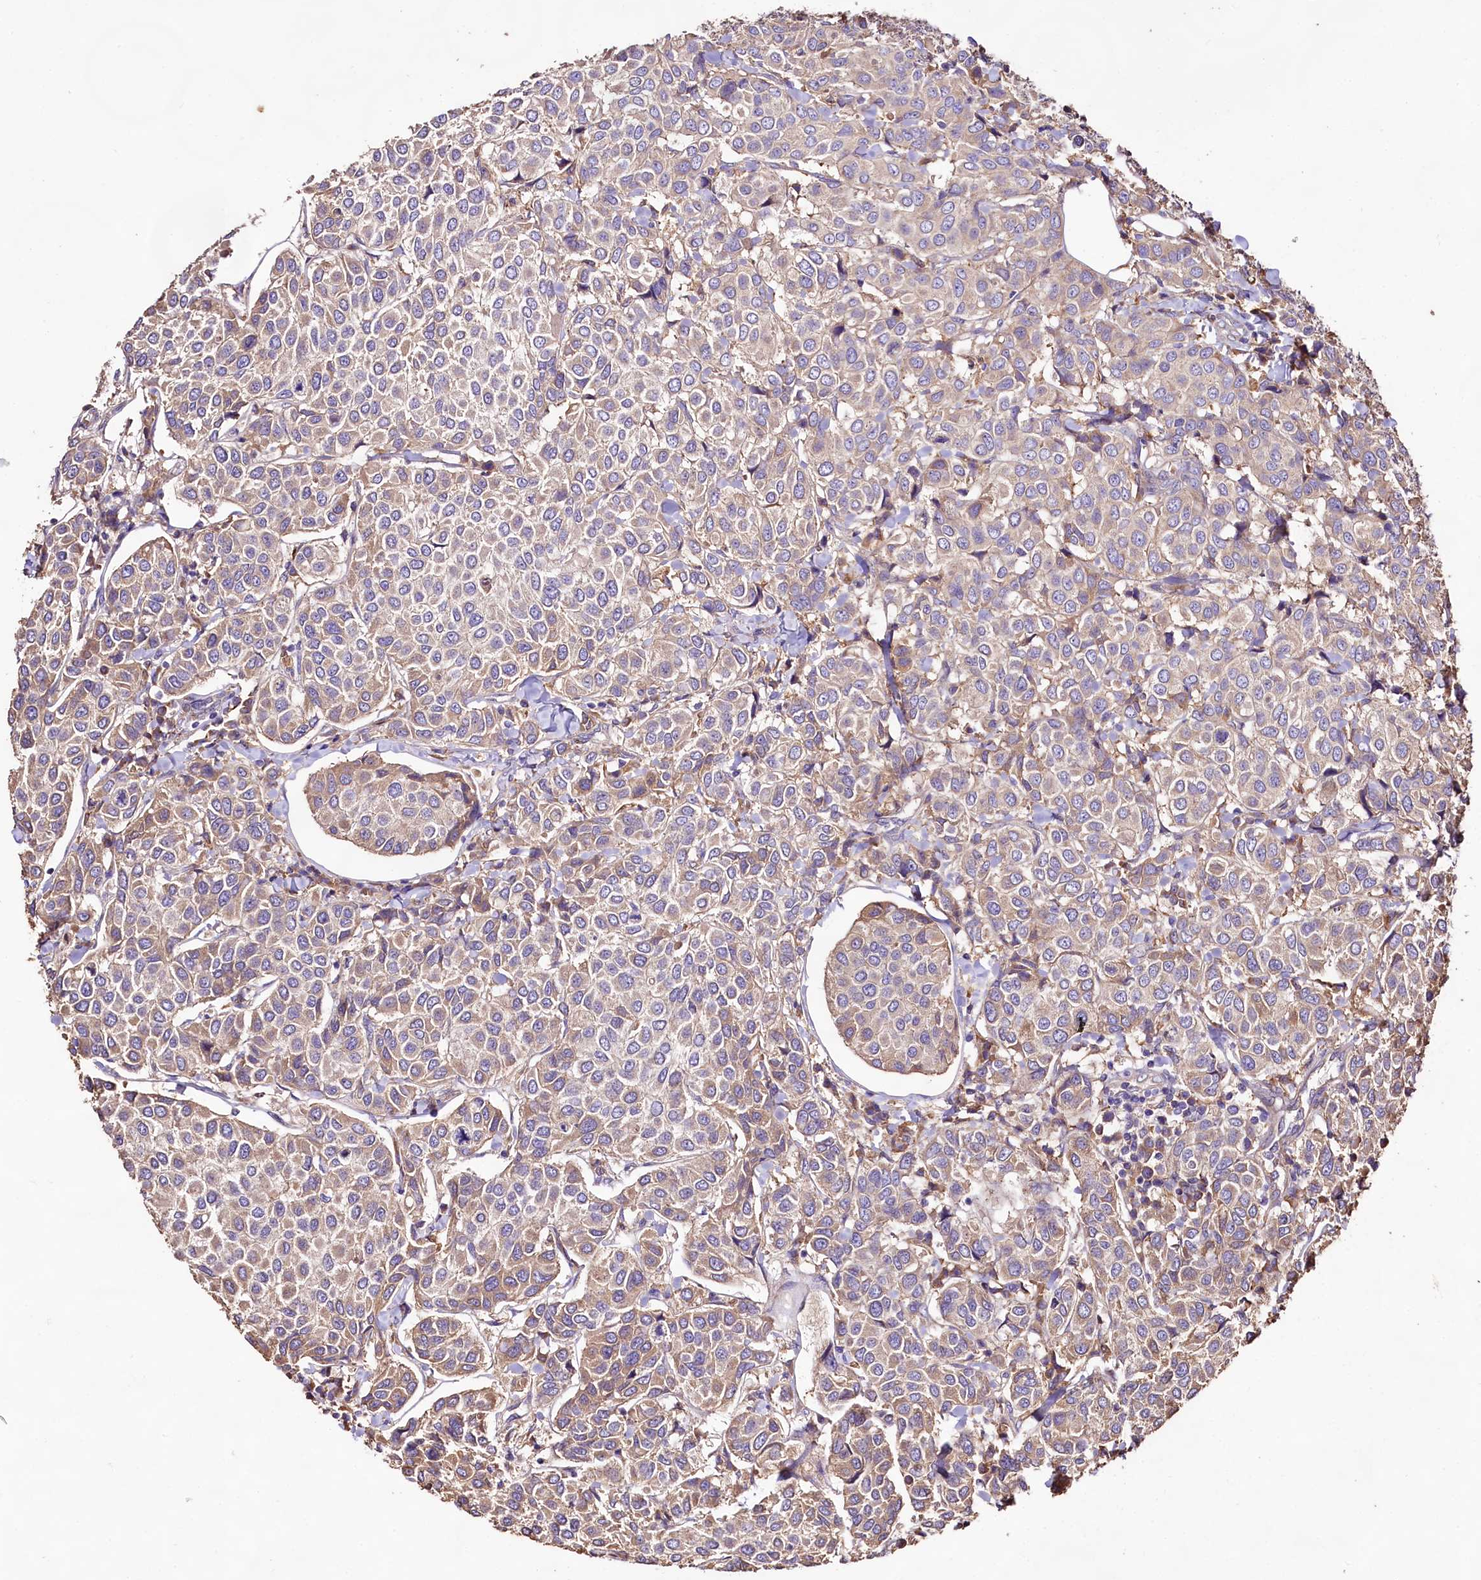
{"staining": {"intensity": "weak", "quantity": "<25%", "location": "cytoplasmic/membranous"}, "tissue": "breast cancer", "cell_type": "Tumor cells", "image_type": "cancer", "snomed": [{"axis": "morphology", "description": "Duct carcinoma"}, {"axis": "topography", "description": "Breast"}], "caption": "Protein analysis of breast cancer displays no significant positivity in tumor cells.", "gene": "DMXL2", "patient": {"sex": "female", "age": 55}}